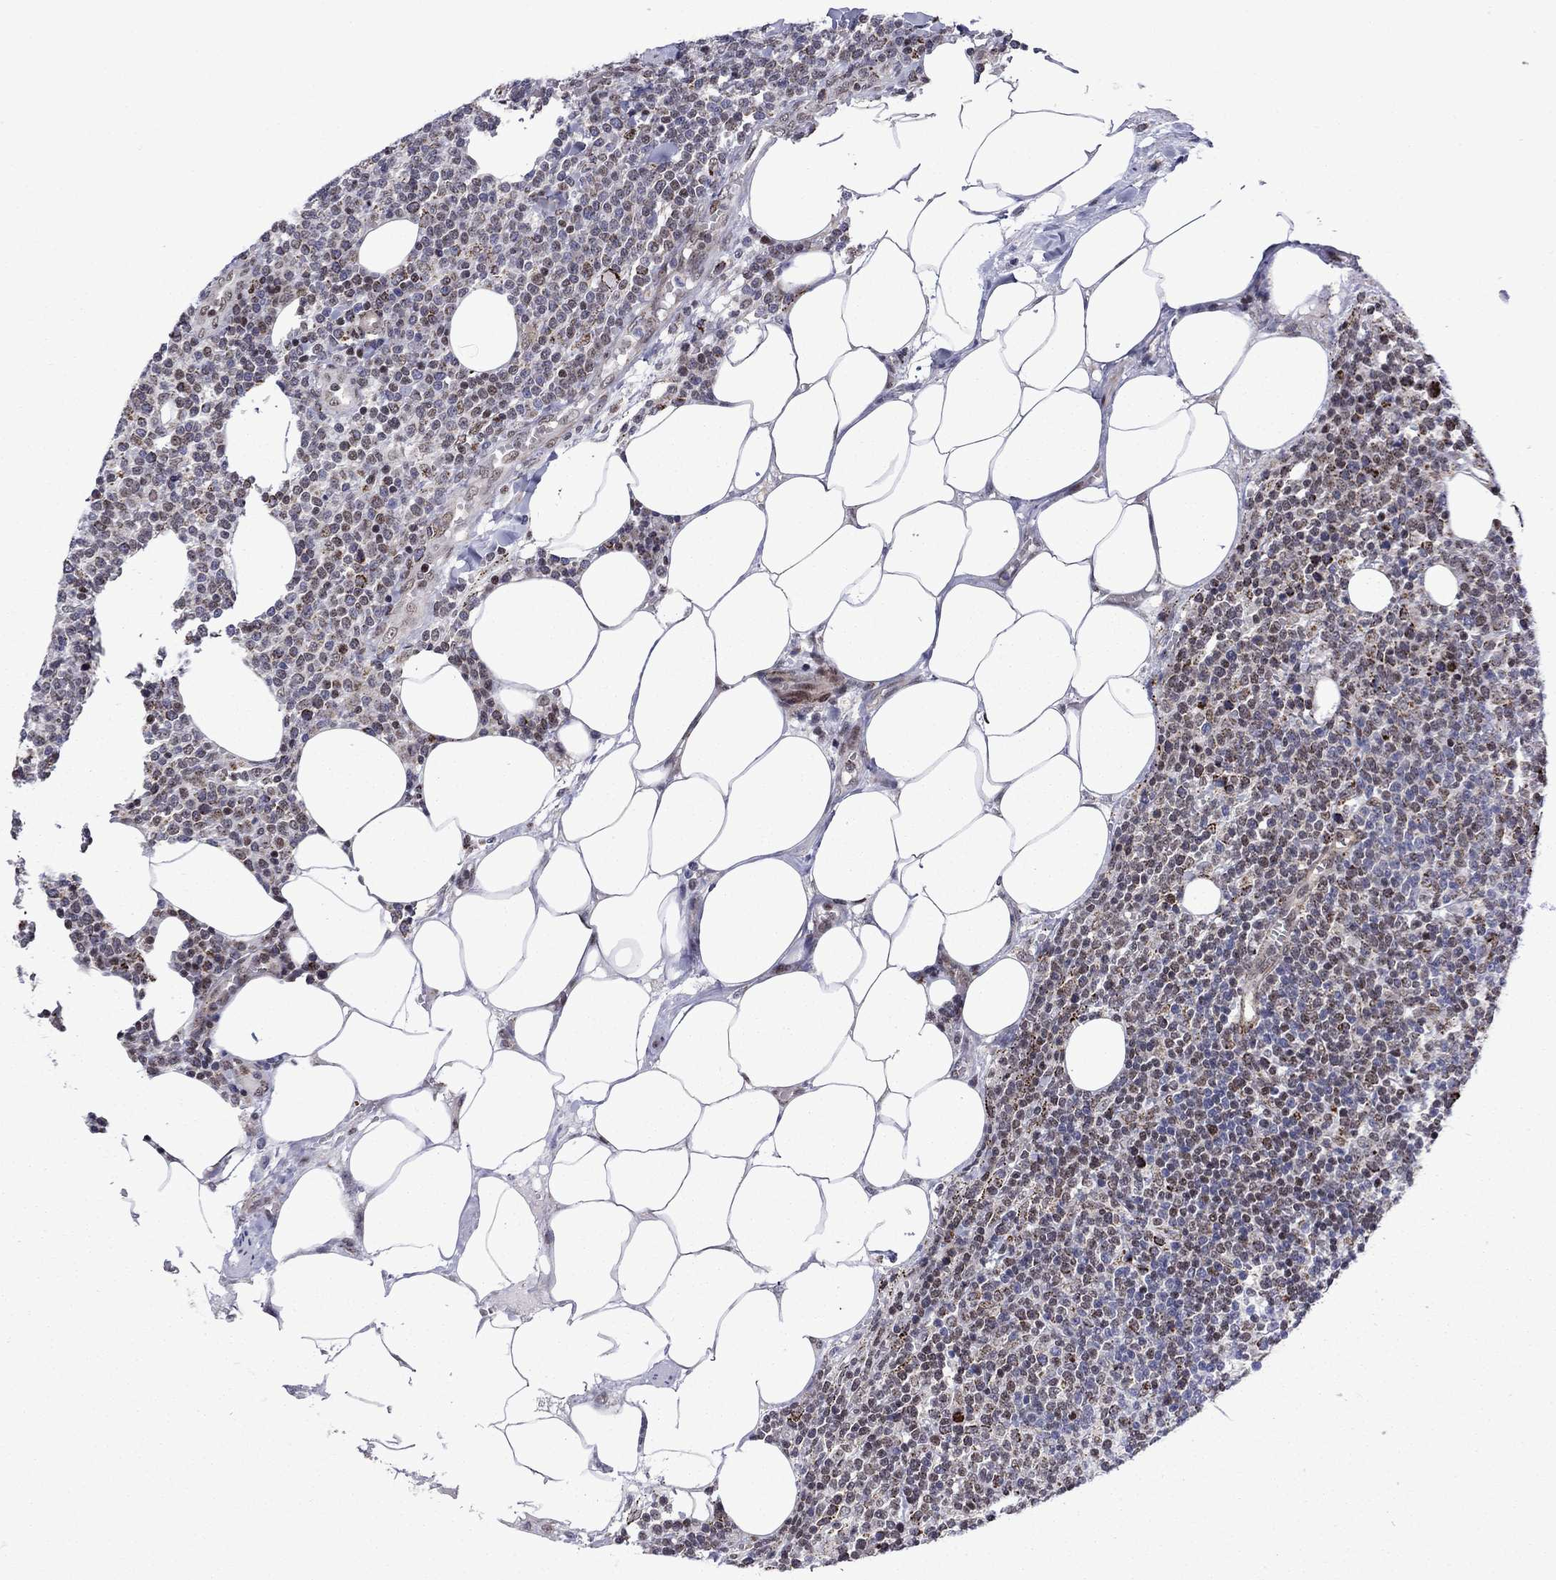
{"staining": {"intensity": "weak", "quantity": "25%-75%", "location": "nuclear"}, "tissue": "lymphoma", "cell_type": "Tumor cells", "image_type": "cancer", "snomed": [{"axis": "morphology", "description": "Malignant lymphoma, non-Hodgkin's type, High grade"}, {"axis": "topography", "description": "Lymph node"}], "caption": "The micrograph reveals staining of malignant lymphoma, non-Hodgkin's type (high-grade), revealing weak nuclear protein positivity (brown color) within tumor cells. (IHC, brightfield microscopy, high magnification).", "gene": "SURF2", "patient": {"sex": "male", "age": 61}}